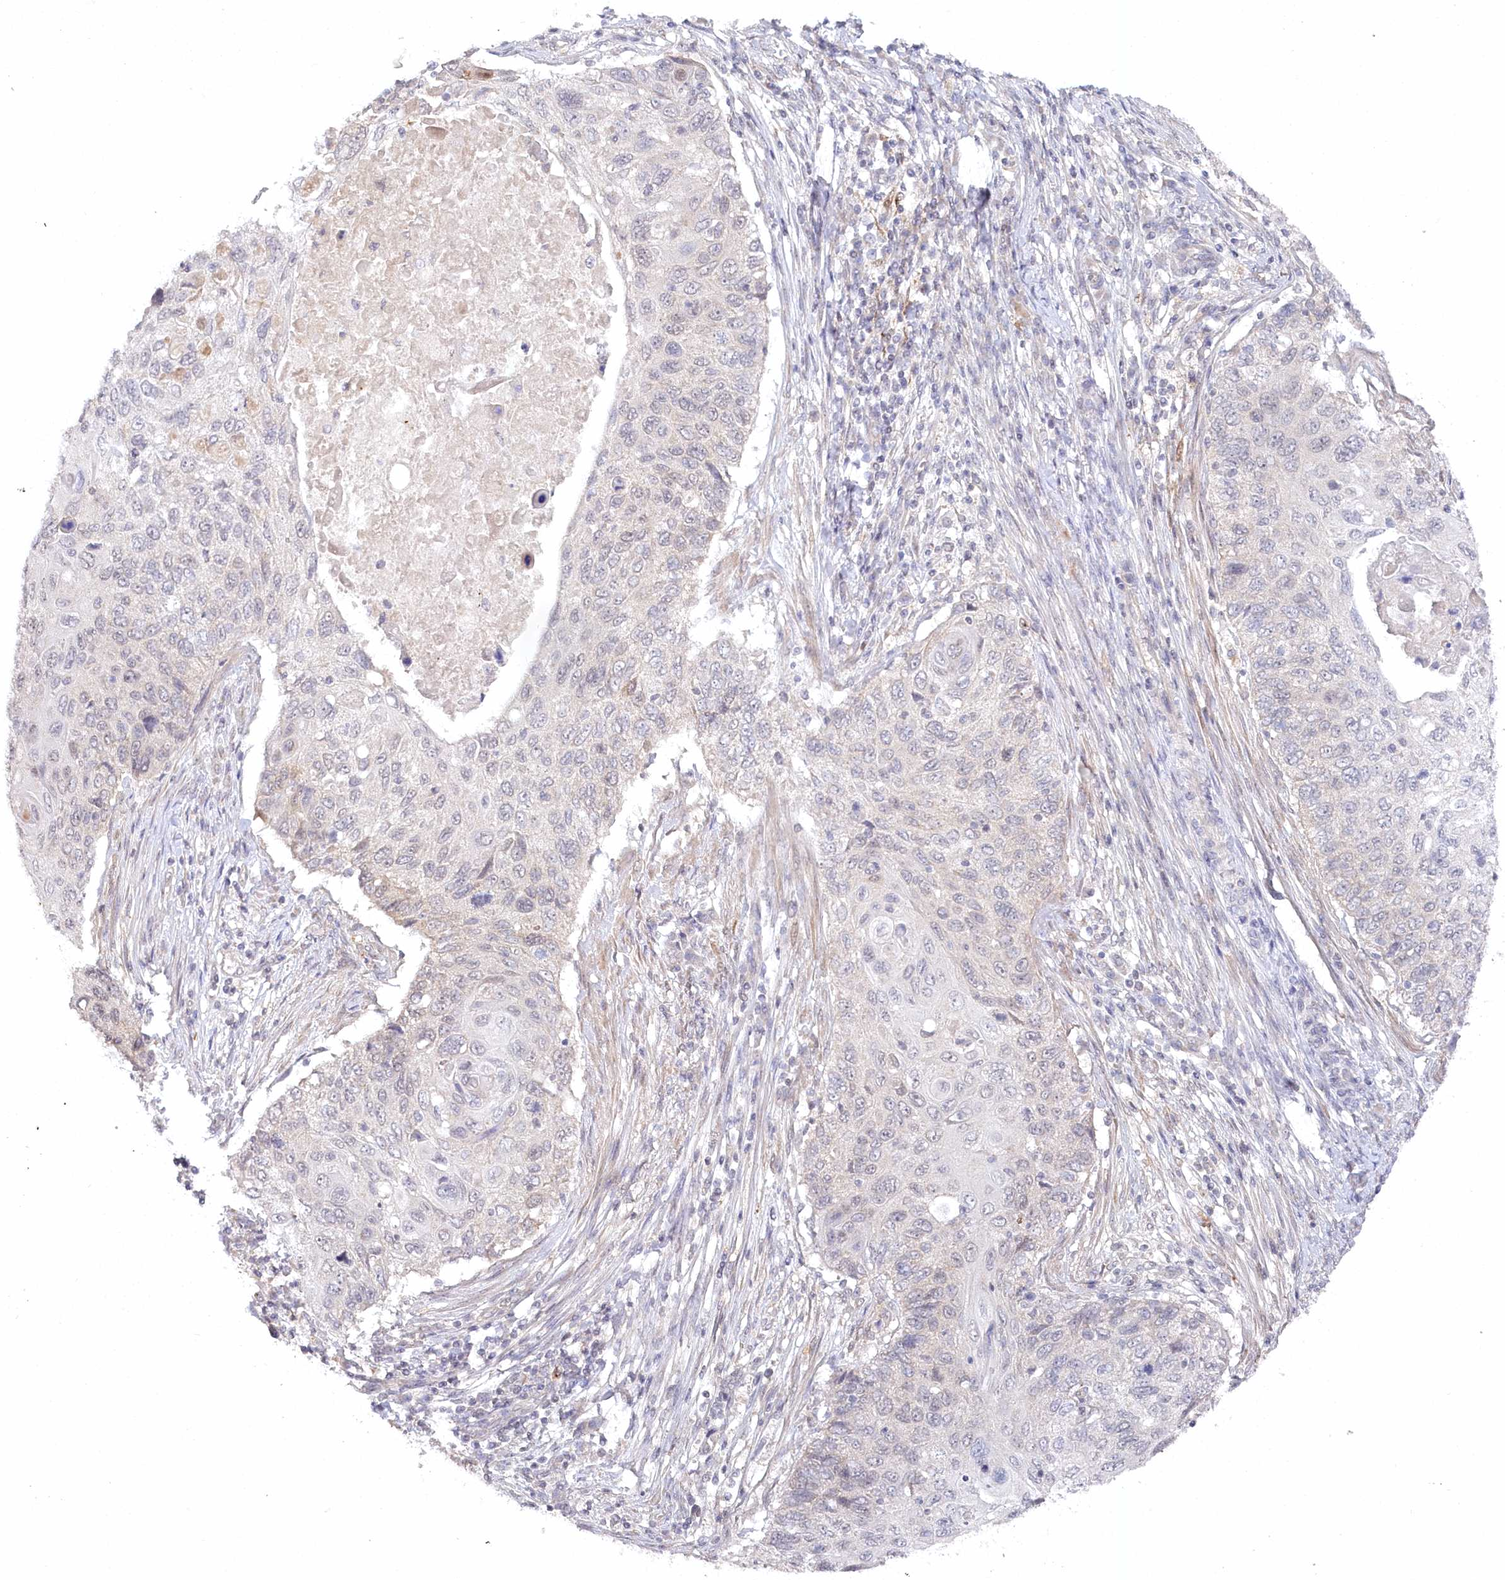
{"staining": {"intensity": "negative", "quantity": "none", "location": "none"}, "tissue": "cervical cancer", "cell_type": "Tumor cells", "image_type": "cancer", "snomed": [{"axis": "morphology", "description": "Squamous cell carcinoma, NOS"}, {"axis": "topography", "description": "Cervix"}], "caption": "The immunohistochemistry image has no significant positivity in tumor cells of cervical squamous cell carcinoma tissue. (Stains: DAB immunohistochemistry with hematoxylin counter stain, Microscopy: brightfield microscopy at high magnification).", "gene": "AAMDC", "patient": {"sex": "female", "age": 70}}